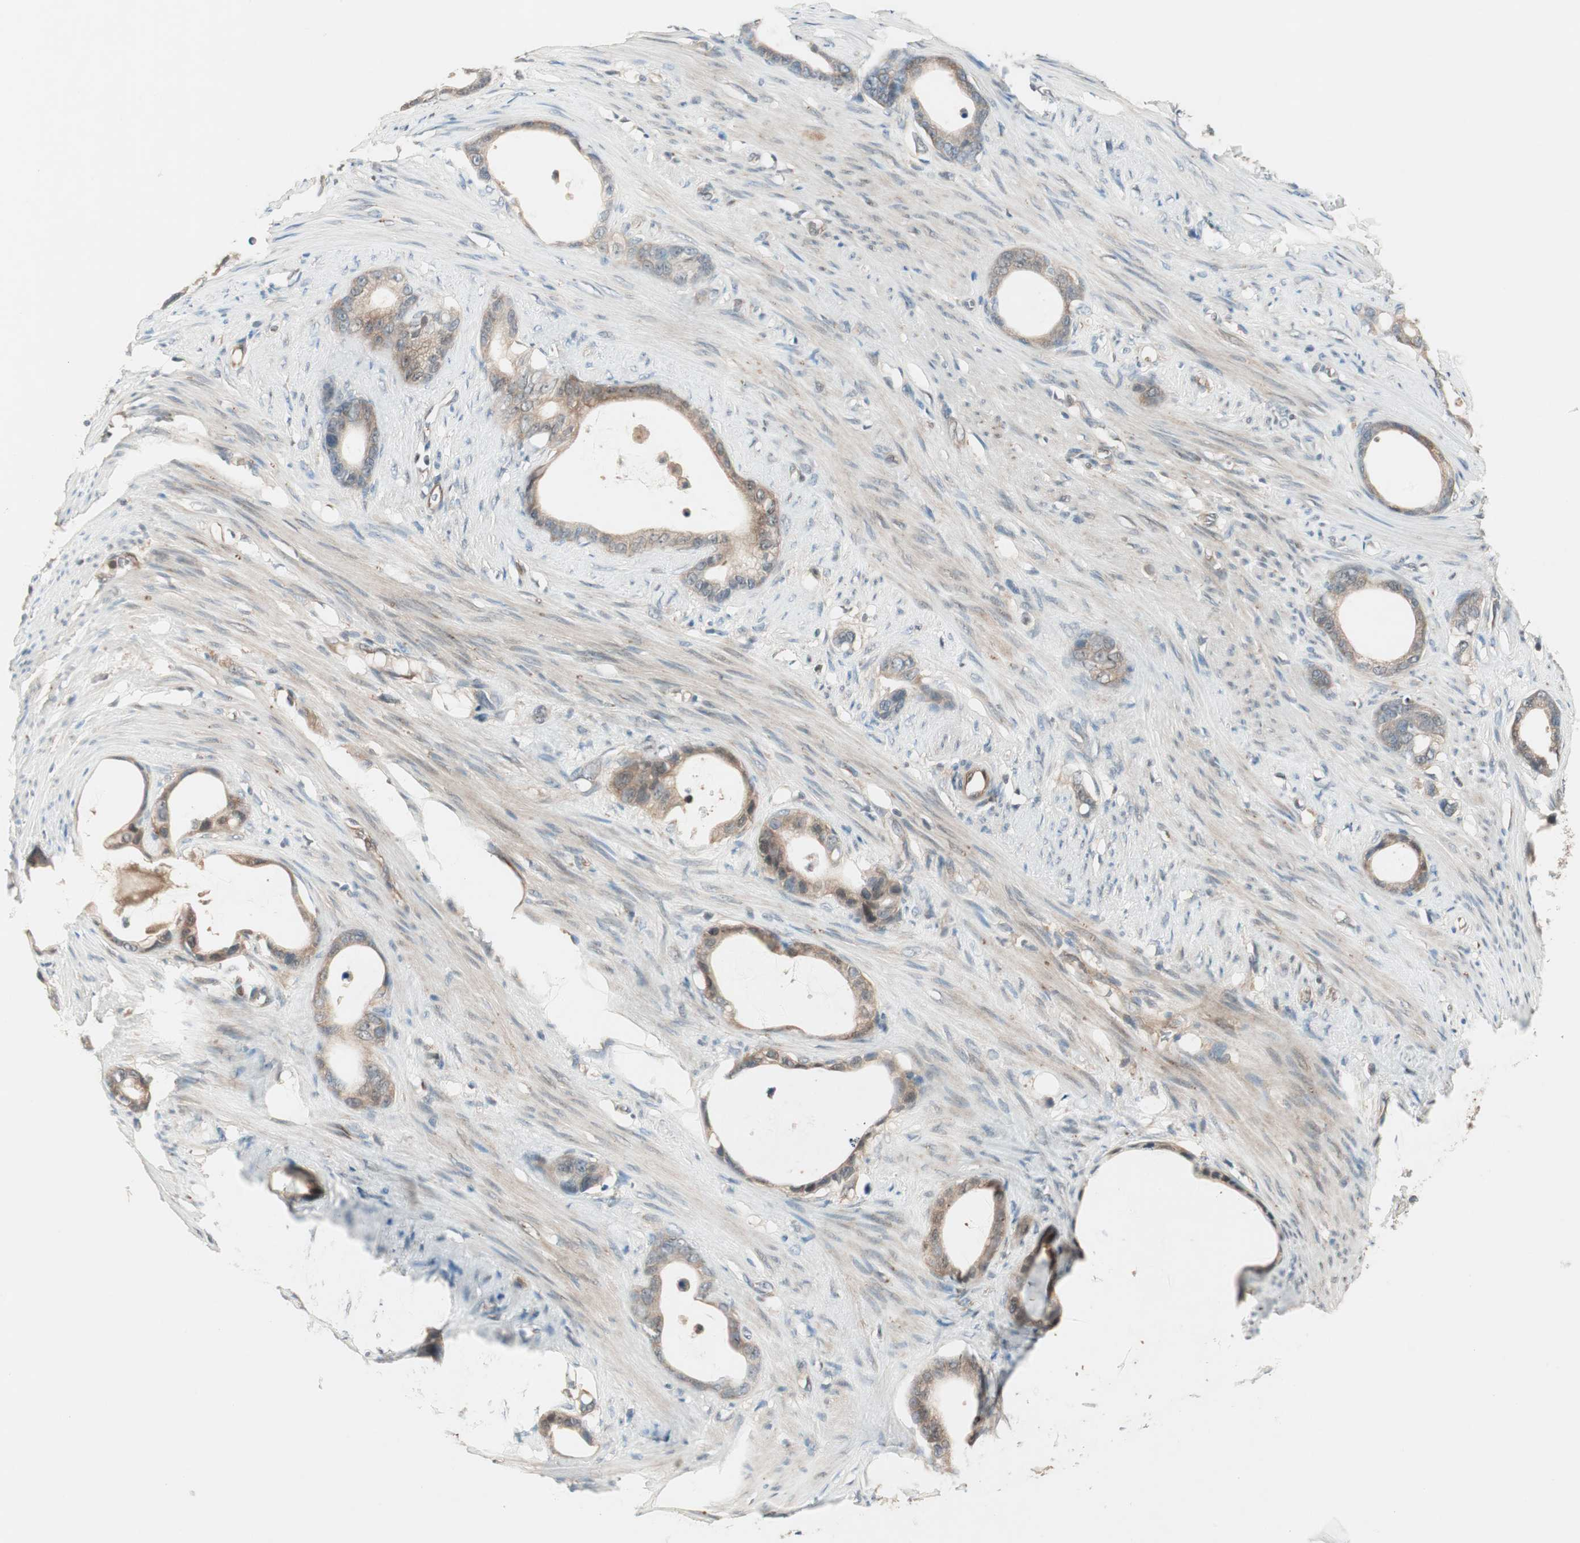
{"staining": {"intensity": "weak", "quantity": ">75%", "location": "cytoplasmic/membranous"}, "tissue": "stomach cancer", "cell_type": "Tumor cells", "image_type": "cancer", "snomed": [{"axis": "morphology", "description": "Adenocarcinoma, NOS"}, {"axis": "topography", "description": "Stomach"}], "caption": "There is low levels of weak cytoplasmic/membranous expression in tumor cells of adenocarcinoma (stomach), as demonstrated by immunohistochemical staining (brown color).", "gene": "GALT", "patient": {"sex": "female", "age": 75}}